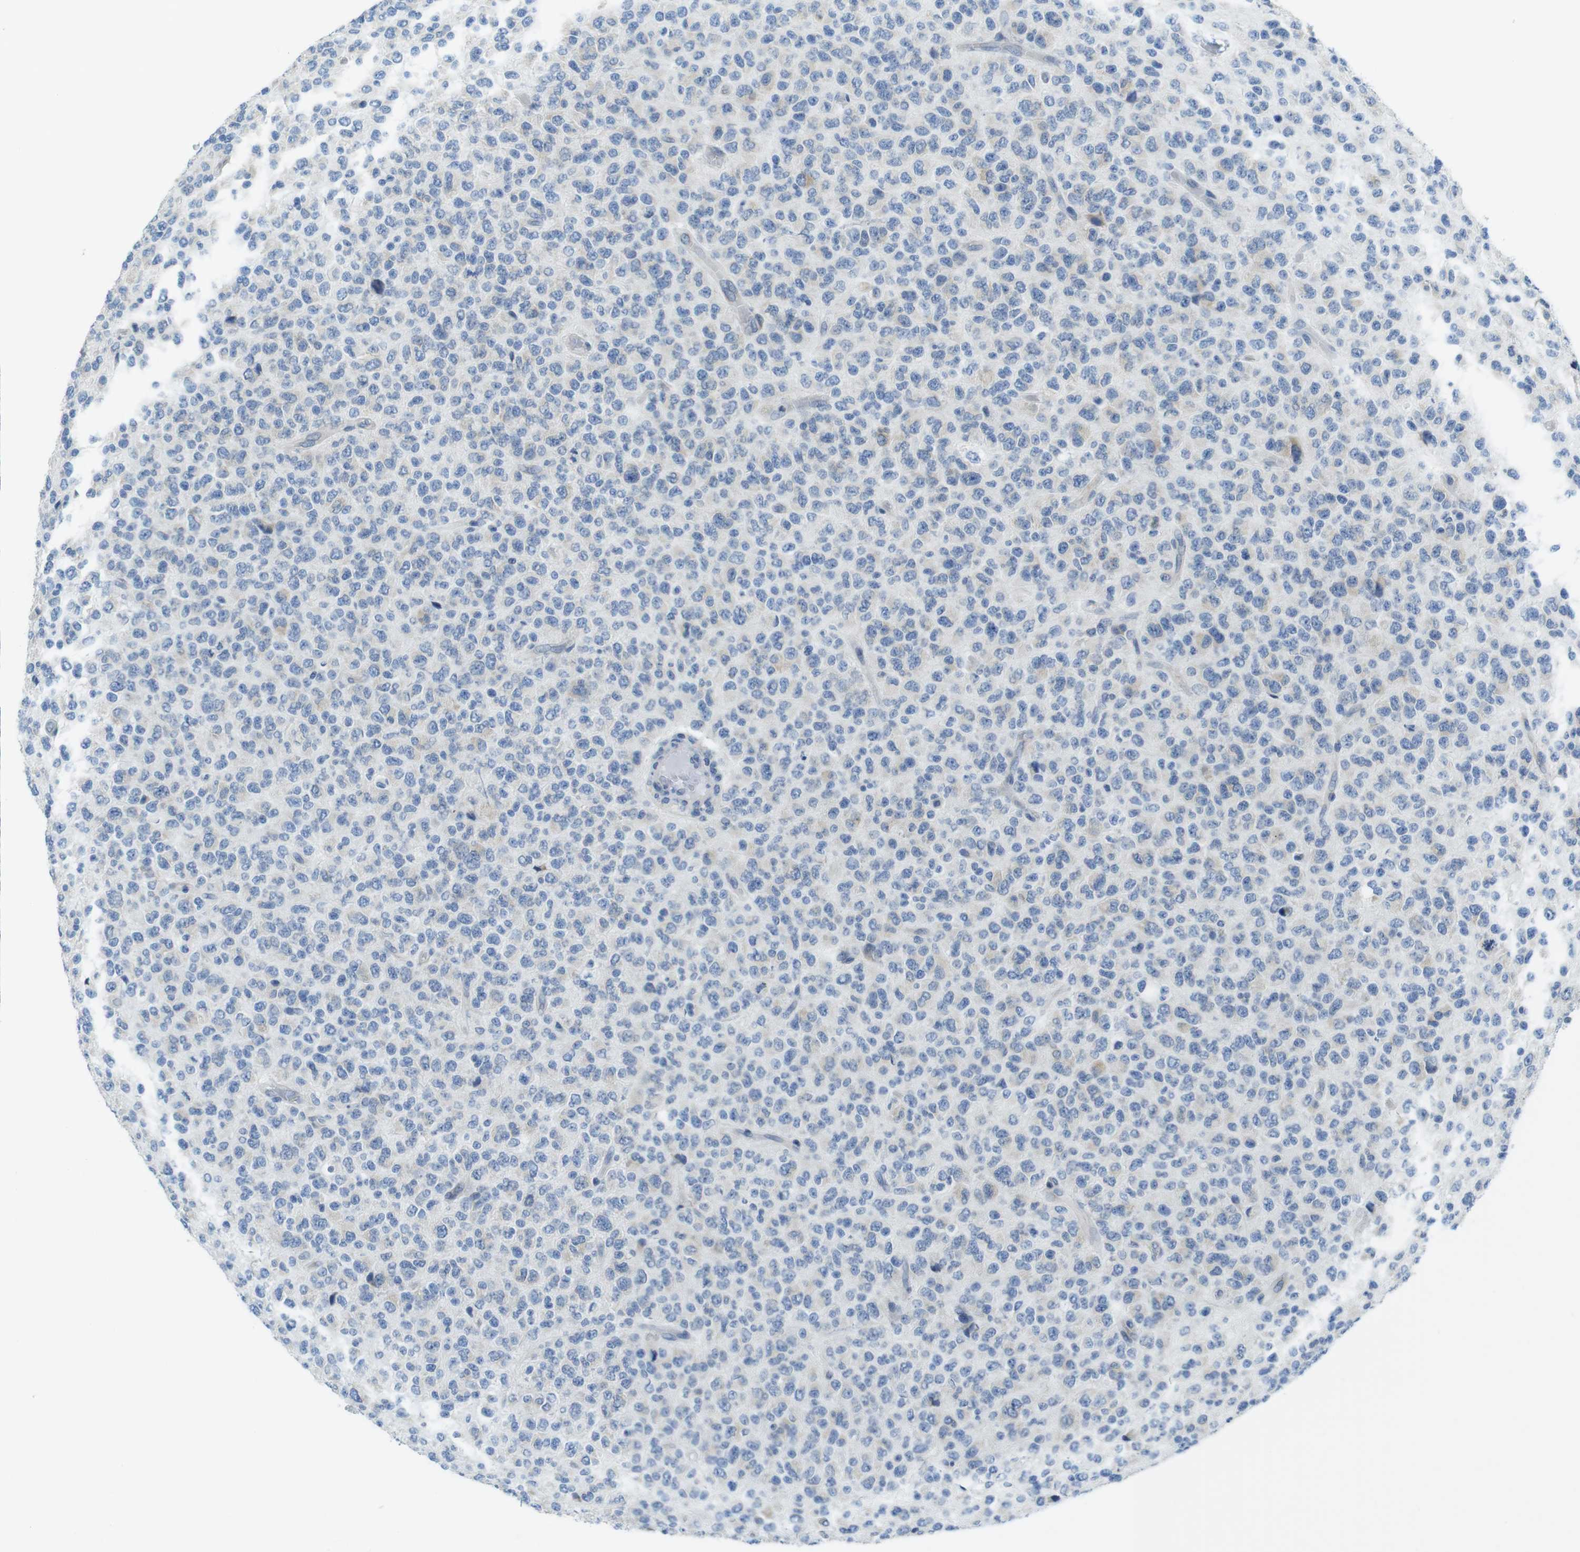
{"staining": {"intensity": "weak", "quantity": "<25%", "location": "cytoplasmic/membranous"}, "tissue": "glioma", "cell_type": "Tumor cells", "image_type": "cancer", "snomed": [{"axis": "morphology", "description": "Glioma, malignant, High grade"}, {"axis": "topography", "description": "pancreas cauda"}], "caption": "Immunohistochemistry of glioma reveals no positivity in tumor cells.", "gene": "CLPTM1L", "patient": {"sex": "male", "age": 60}}